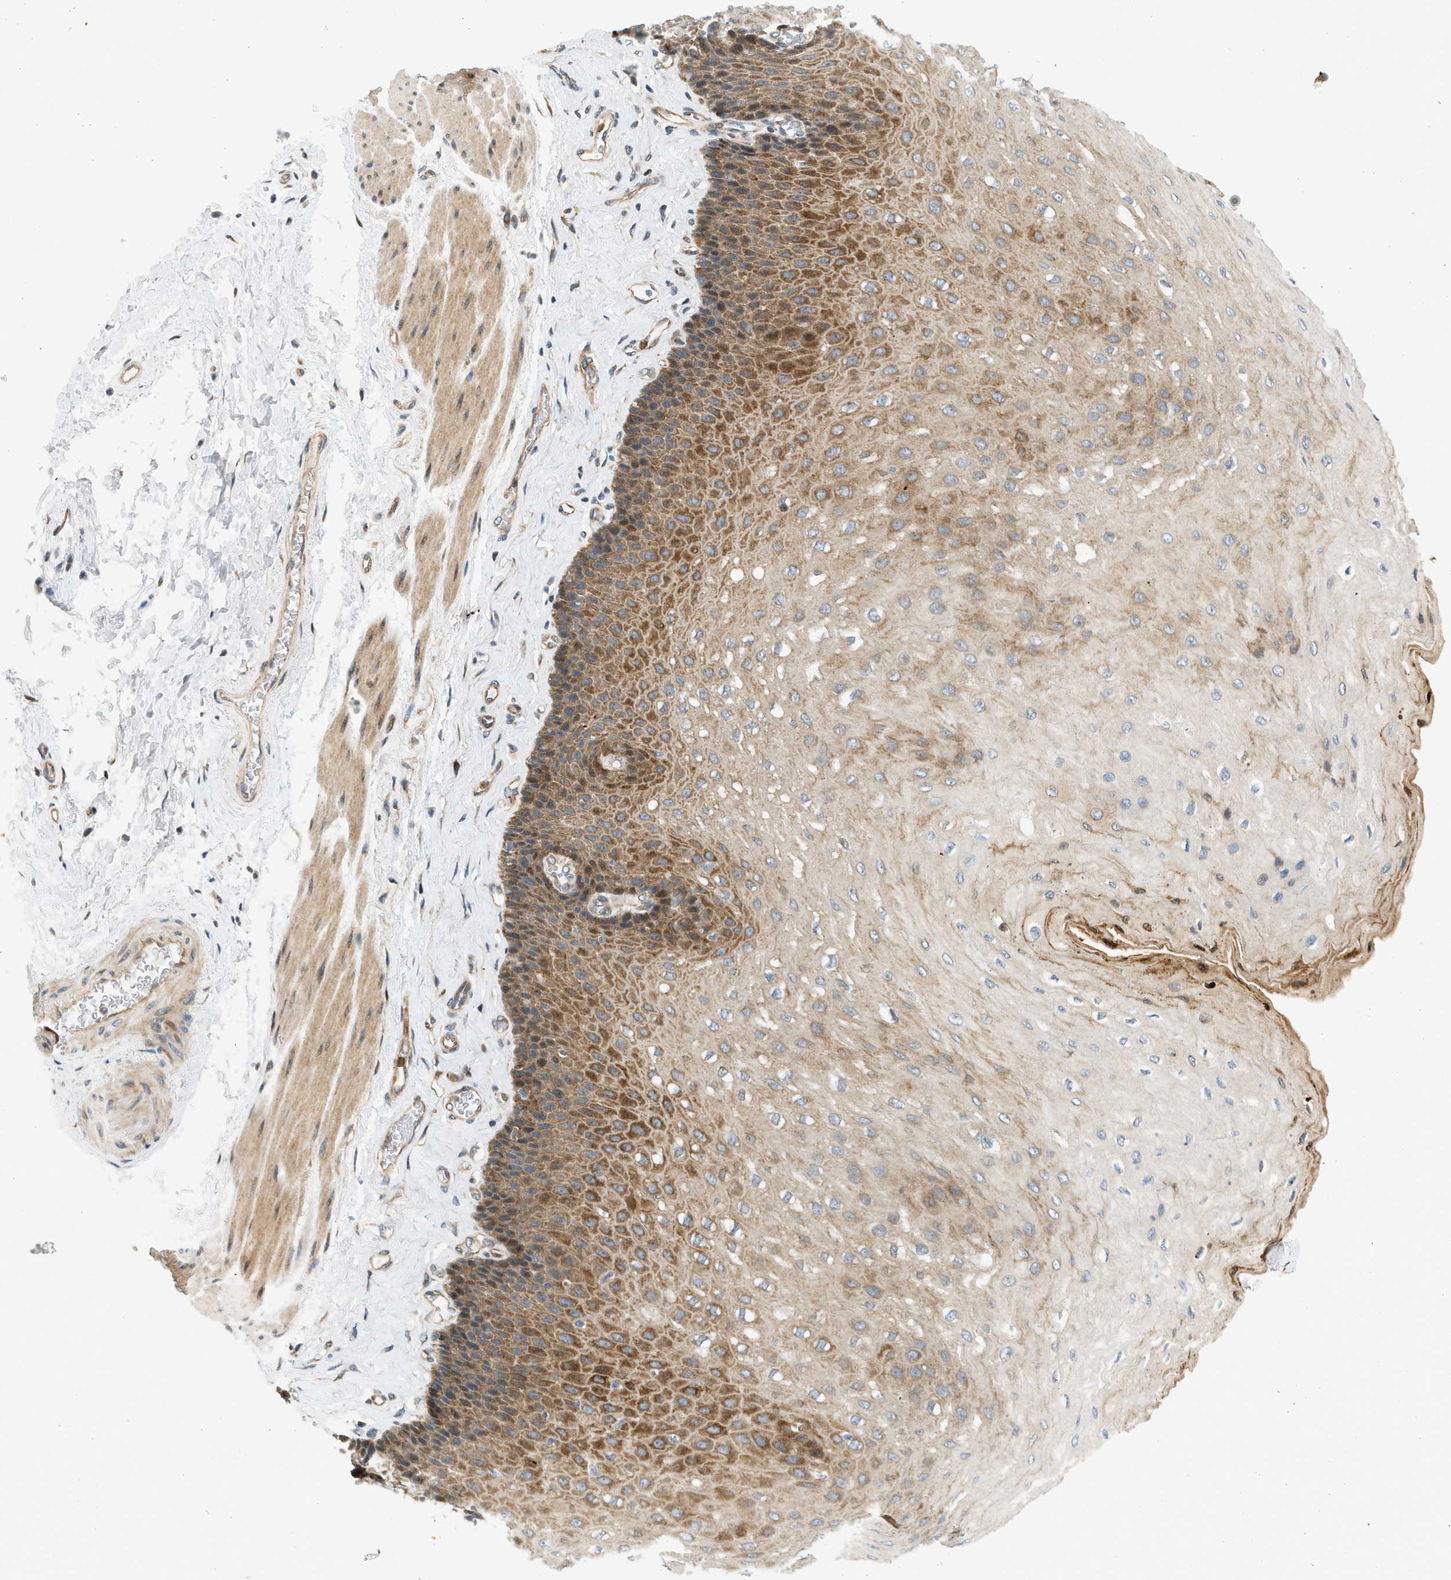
{"staining": {"intensity": "moderate", "quantity": ">75%", "location": "cytoplasmic/membranous"}, "tissue": "esophagus", "cell_type": "Squamous epithelial cells", "image_type": "normal", "snomed": [{"axis": "morphology", "description": "Normal tissue, NOS"}, {"axis": "topography", "description": "Esophagus"}], "caption": "Benign esophagus was stained to show a protein in brown. There is medium levels of moderate cytoplasmic/membranous positivity in approximately >75% of squamous epithelial cells.", "gene": "NRSN2", "patient": {"sex": "female", "age": 72}}